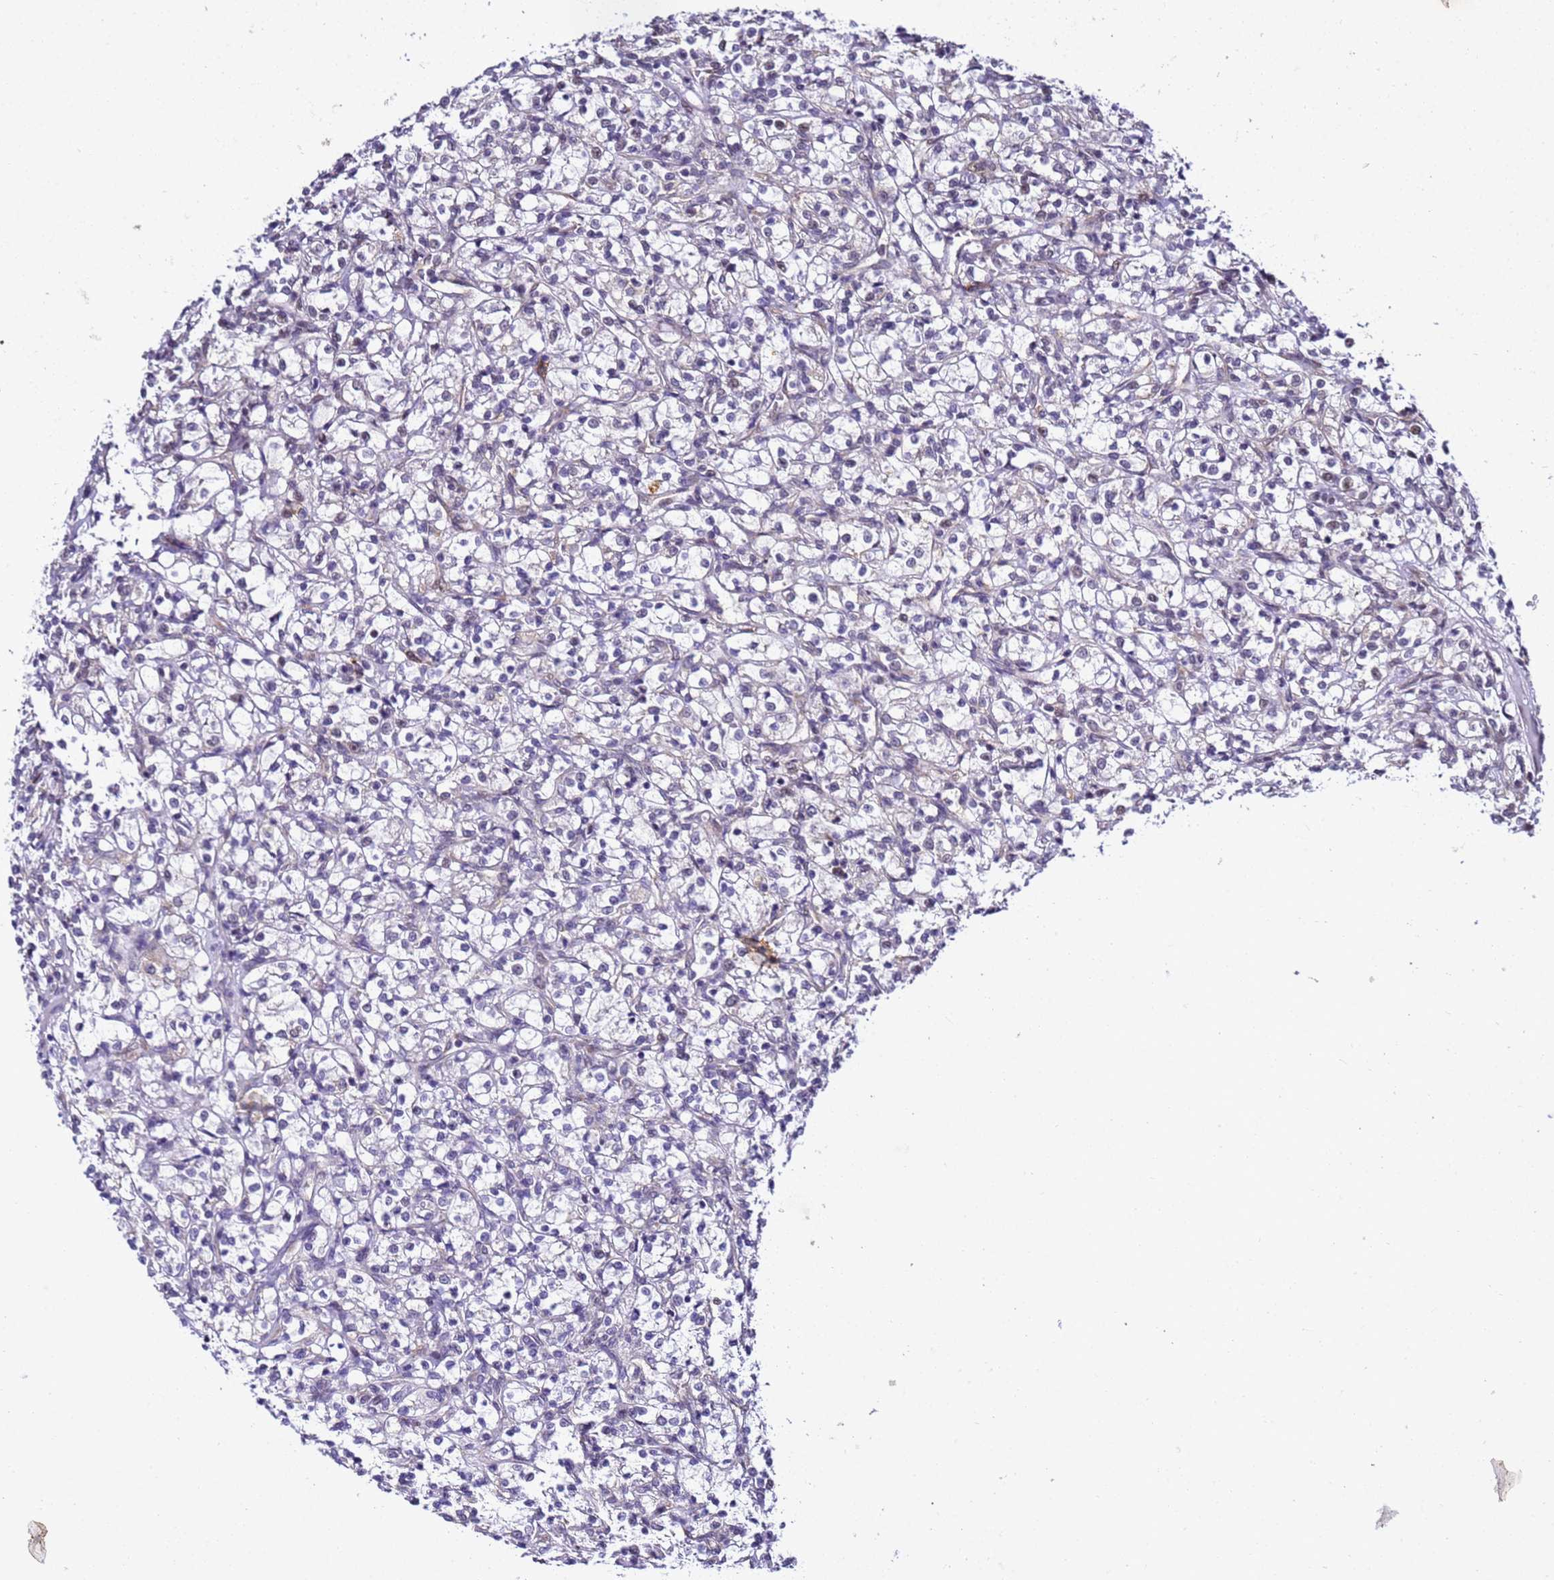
{"staining": {"intensity": "negative", "quantity": "none", "location": "none"}, "tissue": "renal cancer", "cell_type": "Tumor cells", "image_type": "cancer", "snomed": [{"axis": "morphology", "description": "Adenocarcinoma, NOS"}, {"axis": "topography", "description": "Kidney"}], "caption": "This is a image of IHC staining of renal cancer (adenocarcinoma), which shows no positivity in tumor cells.", "gene": "SMN1", "patient": {"sex": "female", "age": 69}}